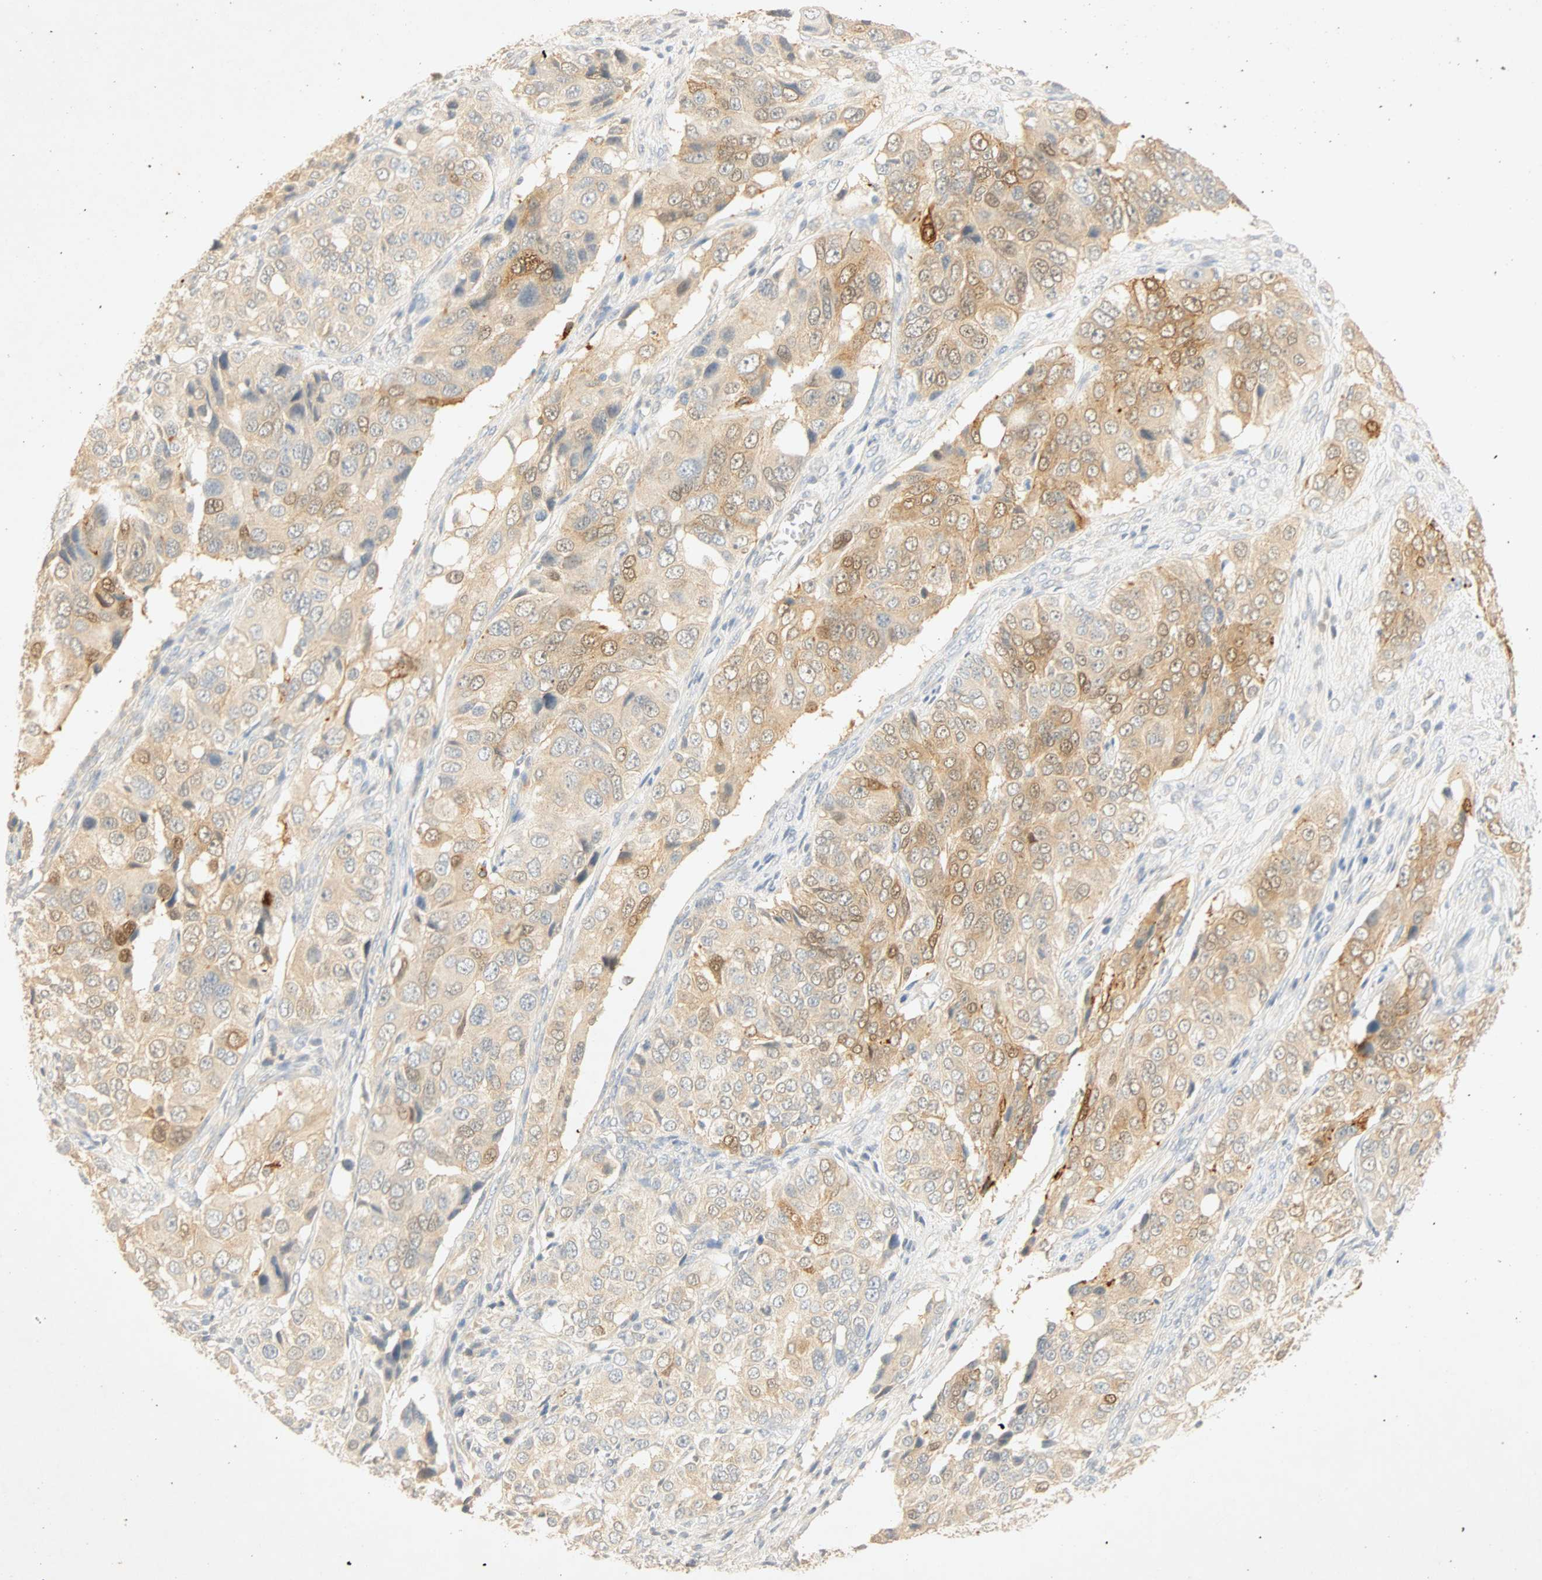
{"staining": {"intensity": "moderate", "quantity": ">75%", "location": "cytoplasmic/membranous"}, "tissue": "ovarian cancer", "cell_type": "Tumor cells", "image_type": "cancer", "snomed": [{"axis": "morphology", "description": "Carcinoma, endometroid"}, {"axis": "topography", "description": "Ovary"}], "caption": "Ovarian endometroid carcinoma was stained to show a protein in brown. There is medium levels of moderate cytoplasmic/membranous expression in approximately >75% of tumor cells.", "gene": "SELENBP1", "patient": {"sex": "female", "age": 51}}